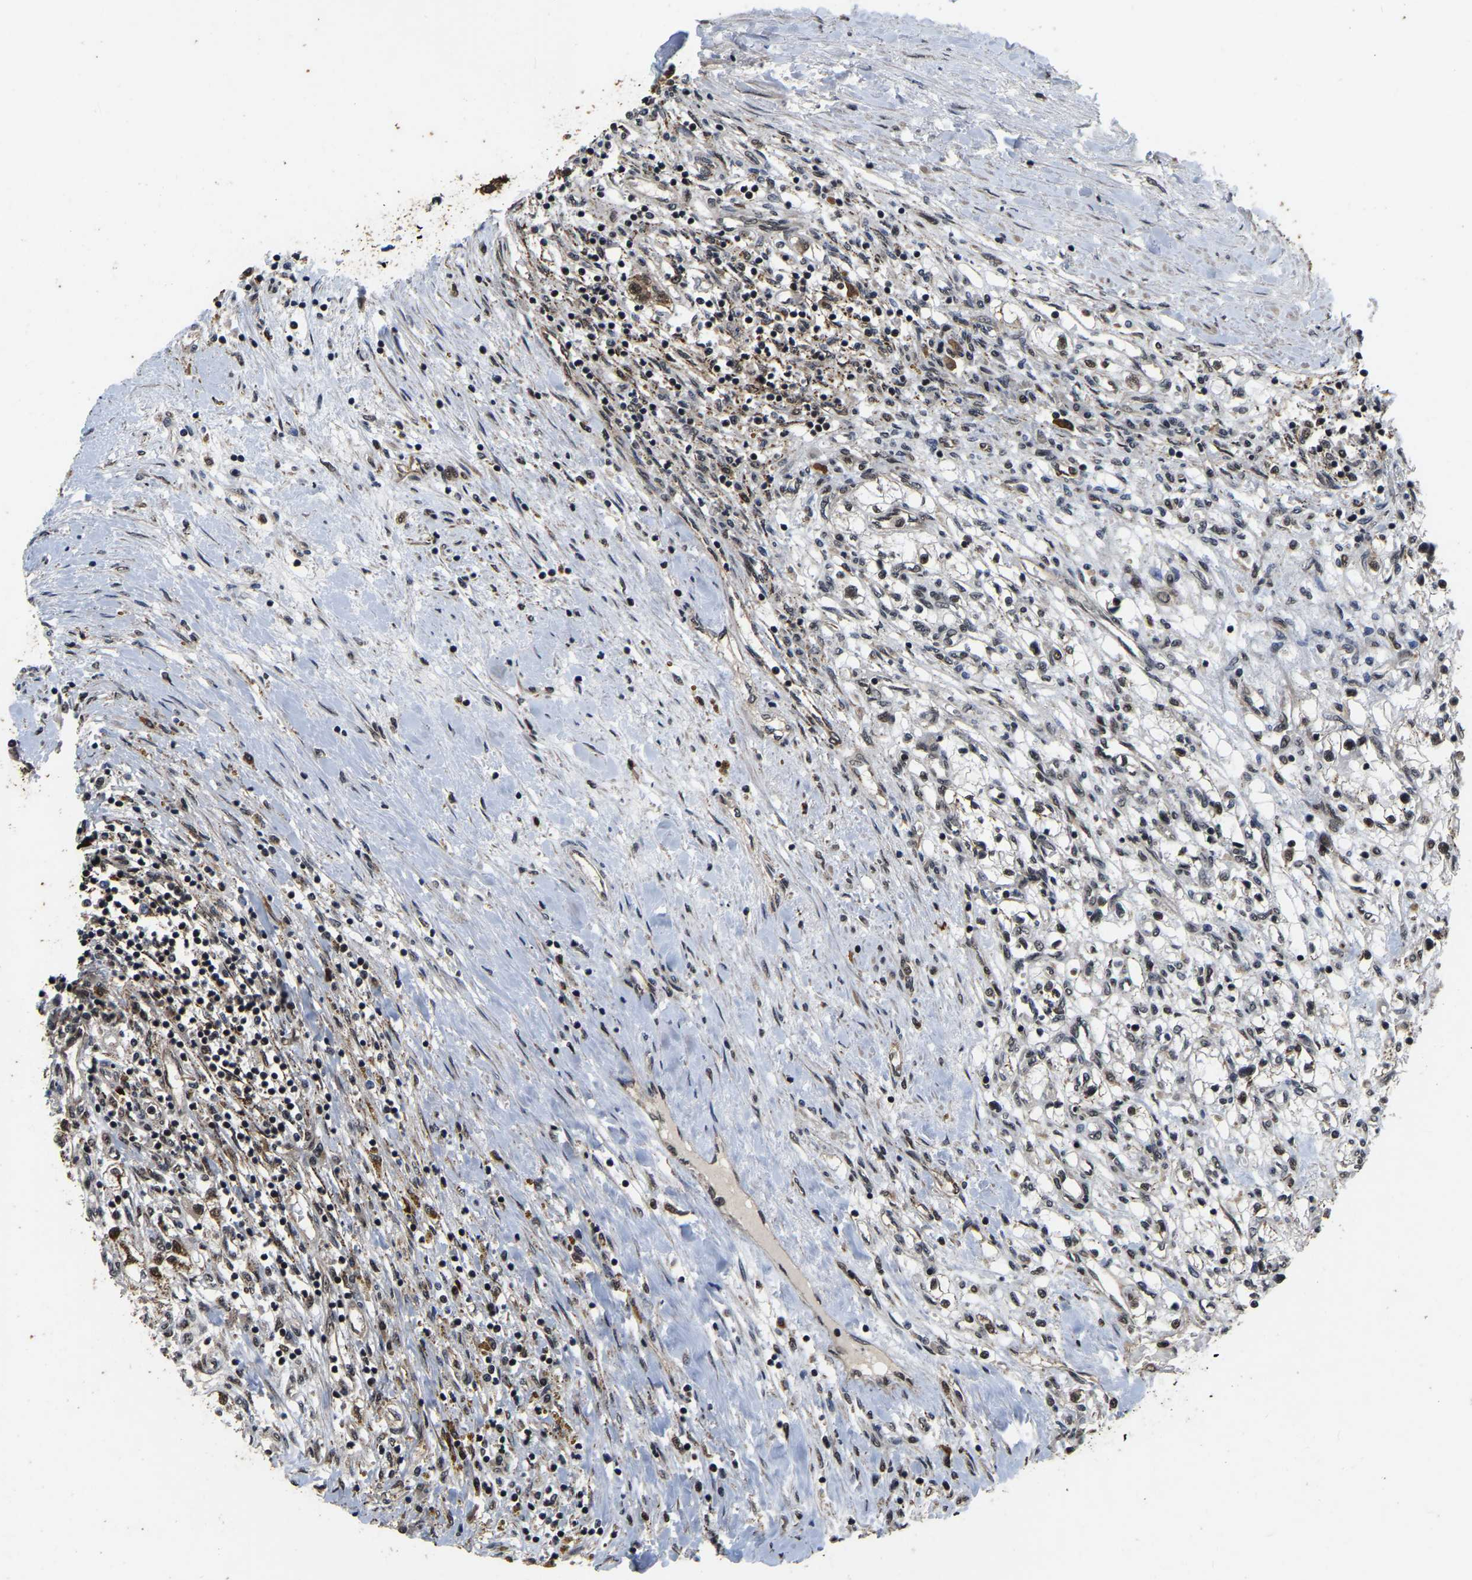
{"staining": {"intensity": "weak", "quantity": "25%-75%", "location": "cytoplasmic/membranous,nuclear"}, "tissue": "renal cancer", "cell_type": "Tumor cells", "image_type": "cancer", "snomed": [{"axis": "morphology", "description": "Adenocarcinoma, NOS"}, {"axis": "topography", "description": "Kidney"}], "caption": "Brown immunohistochemical staining in human adenocarcinoma (renal) exhibits weak cytoplasmic/membranous and nuclear staining in about 25%-75% of tumor cells.", "gene": "CIAO1", "patient": {"sex": "male", "age": 68}}